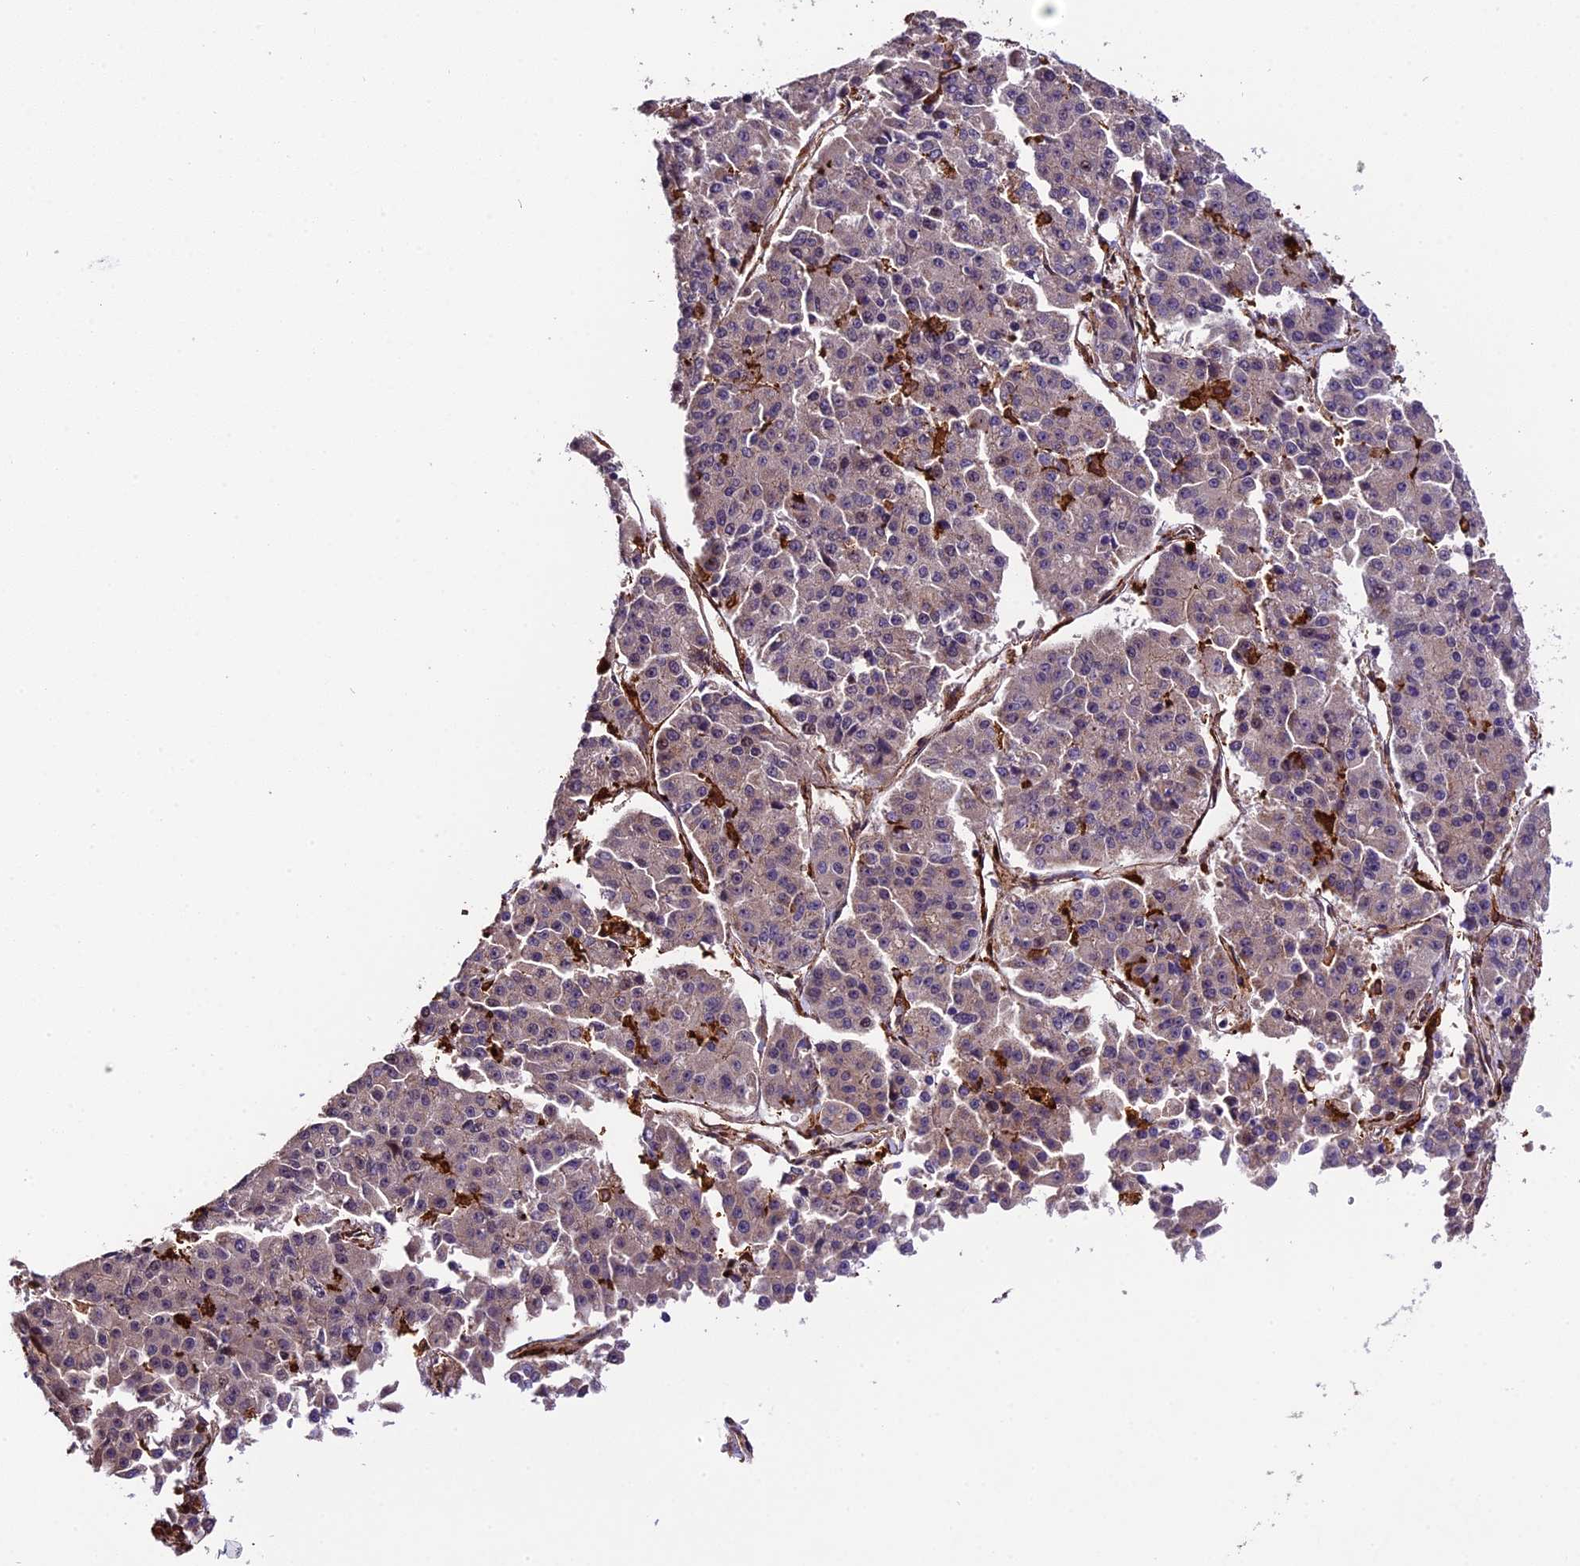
{"staining": {"intensity": "negative", "quantity": "none", "location": "none"}, "tissue": "pancreatic cancer", "cell_type": "Tumor cells", "image_type": "cancer", "snomed": [{"axis": "morphology", "description": "Adenocarcinoma, NOS"}, {"axis": "topography", "description": "Pancreas"}], "caption": "Pancreatic cancer stained for a protein using IHC shows no positivity tumor cells.", "gene": "HERPUD1", "patient": {"sex": "male", "age": 50}}